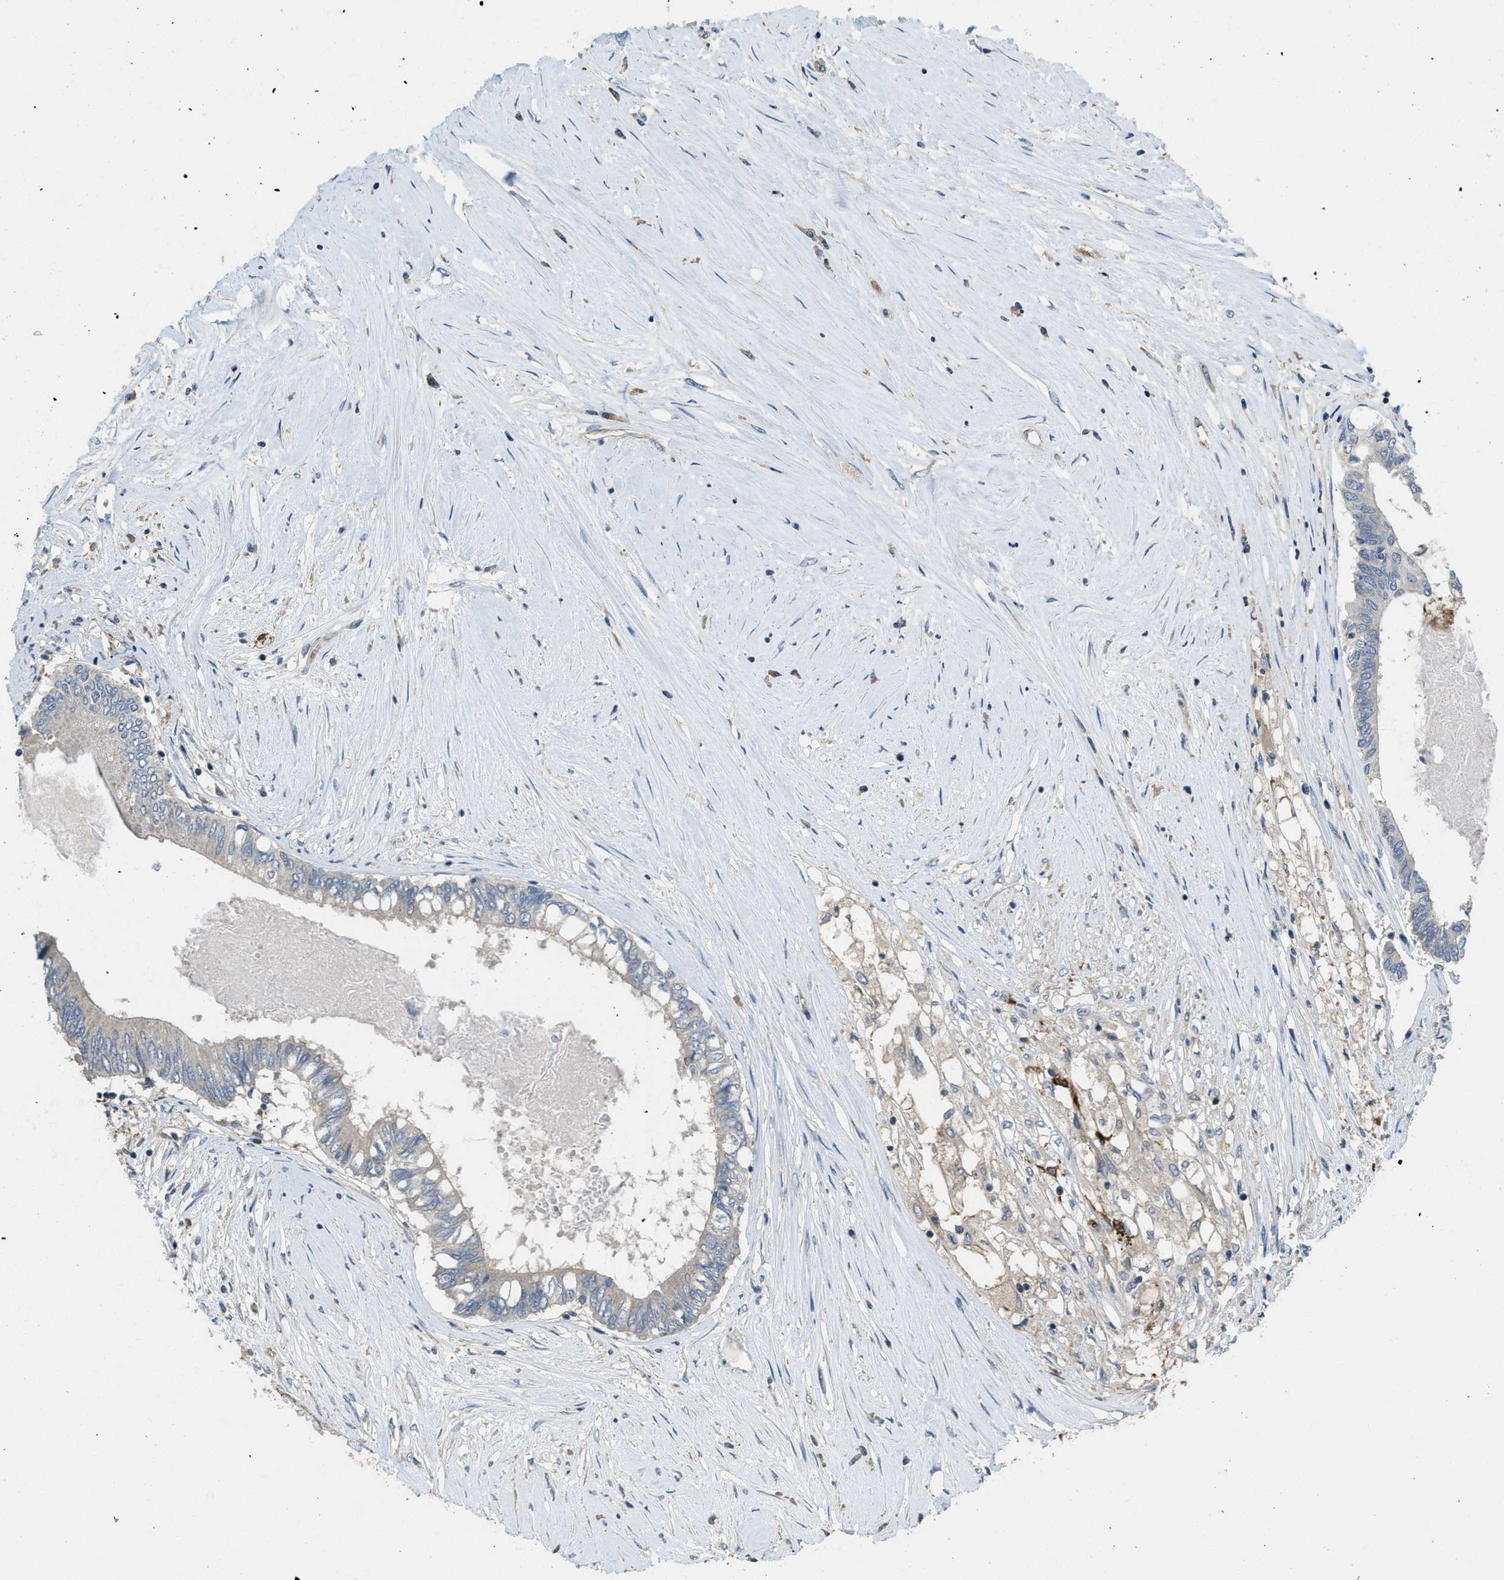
{"staining": {"intensity": "negative", "quantity": "none", "location": "none"}, "tissue": "colorectal cancer", "cell_type": "Tumor cells", "image_type": "cancer", "snomed": [{"axis": "morphology", "description": "Adenocarcinoma, NOS"}, {"axis": "topography", "description": "Rectum"}], "caption": "Tumor cells show no significant staining in adenocarcinoma (colorectal). (DAB immunohistochemistry visualized using brightfield microscopy, high magnification).", "gene": "DGKE", "patient": {"sex": "male", "age": 63}}